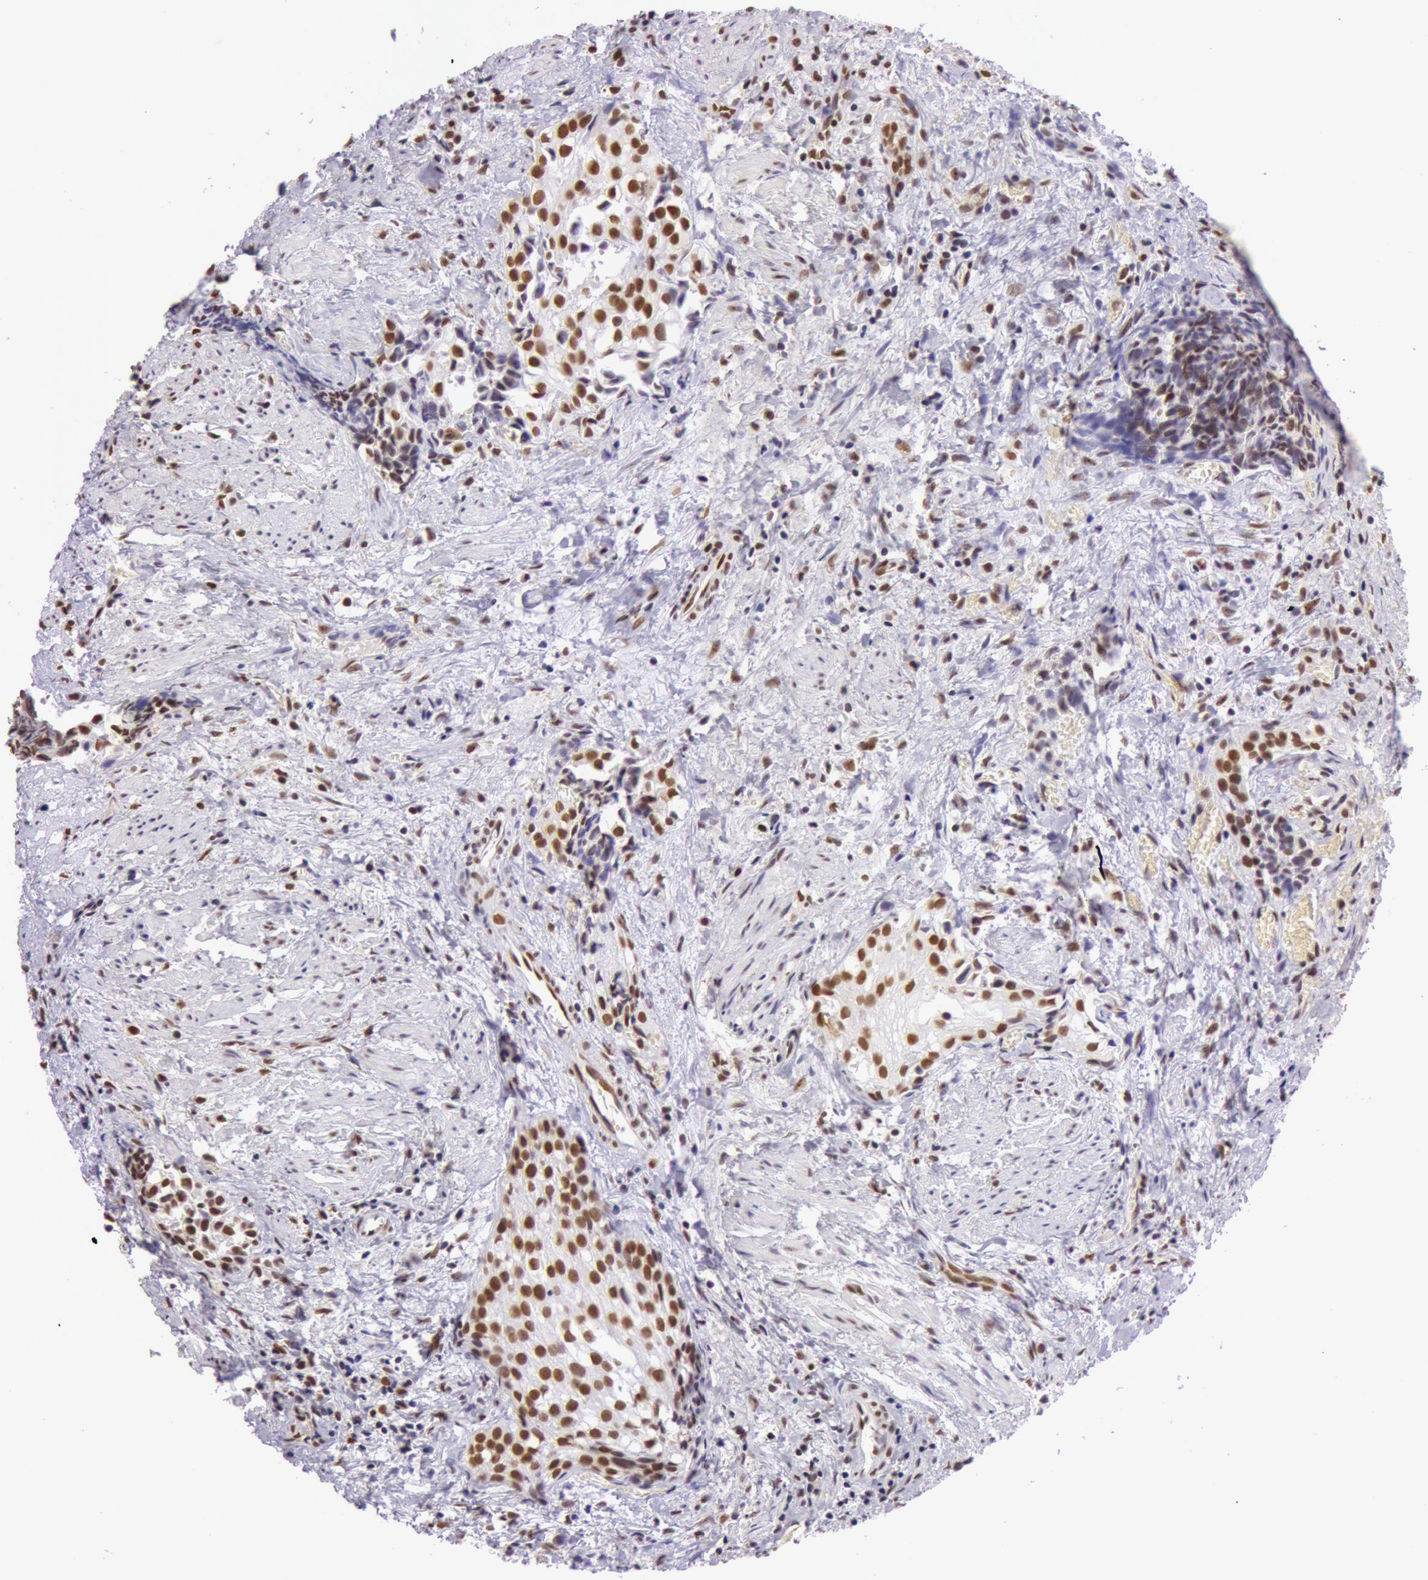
{"staining": {"intensity": "strong", "quantity": ">75%", "location": "nuclear"}, "tissue": "urothelial cancer", "cell_type": "Tumor cells", "image_type": "cancer", "snomed": [{"axis": "morphology", "description": "Urothelial carcinoma, High grade"}, {"axis": "topography", "description": "Urinary bladder"}], "caption": "A brown stain shows strong nuclear staining of a protein in human urothelial carcinoma (high-grade) tumor cells. (brown staining indicates protein expression, while blue staining denotes nuclei).", "gene": "NBN", "patient": {"sex": "female", "age": 78}}